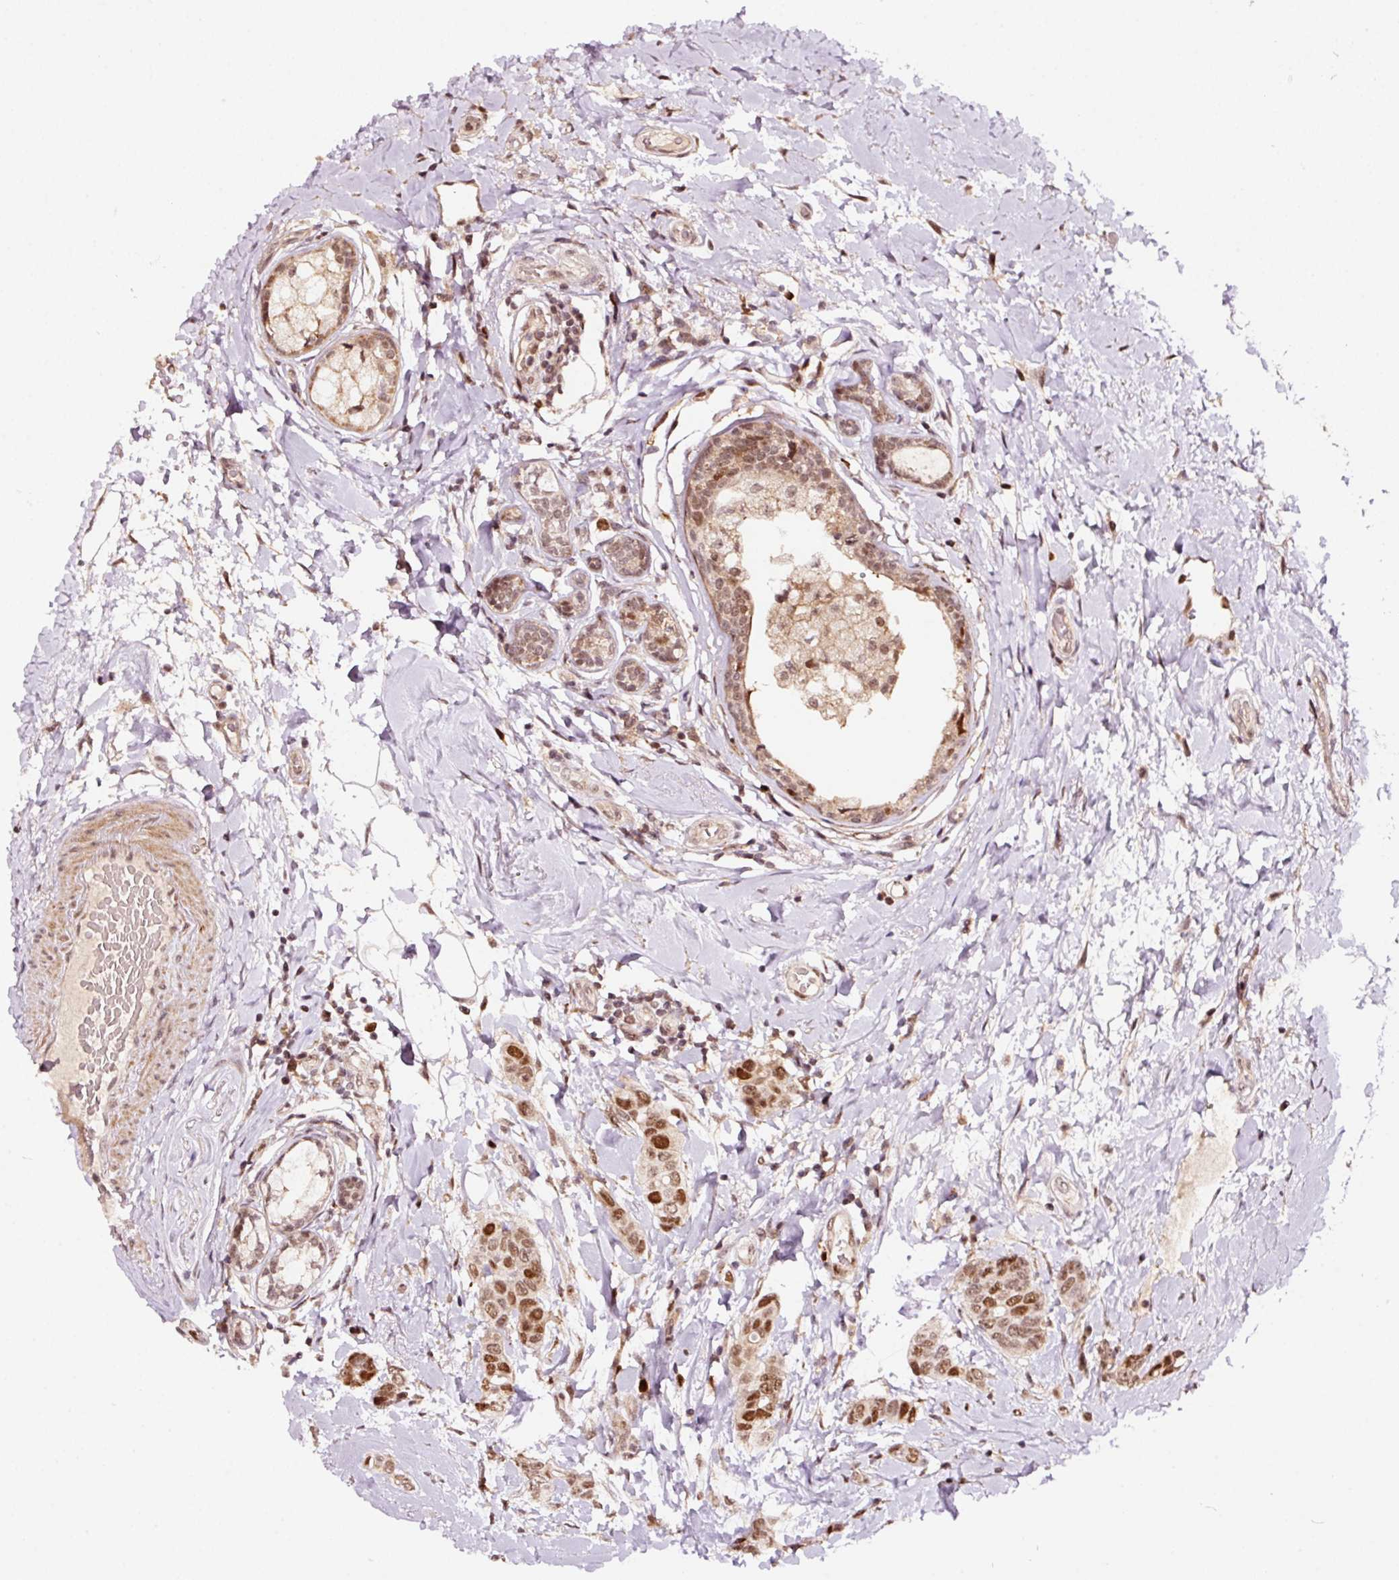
{"staining": {"intensity": "moderate", "quantity": ">75%", "location": "nuclear"}, "tissue": "breast cancer", "cell_type": "Tumor cells", "image_type": "cancer", "snomed": [{"axis": "morphology", "description": "Lobular carcinoma"}, {"axis": "topography", "description": "Breast"}], "caption": "Breast lobular carcinoma was stained to show a protein in brown. There is medium levels of moderate nuclear positivity in approximately >75% of tumor cells. (DAB = brown stain, brightfield microscopy at high magnification).", "gene": "RFC4", "patient": {"sex": "female", "age": 51}}